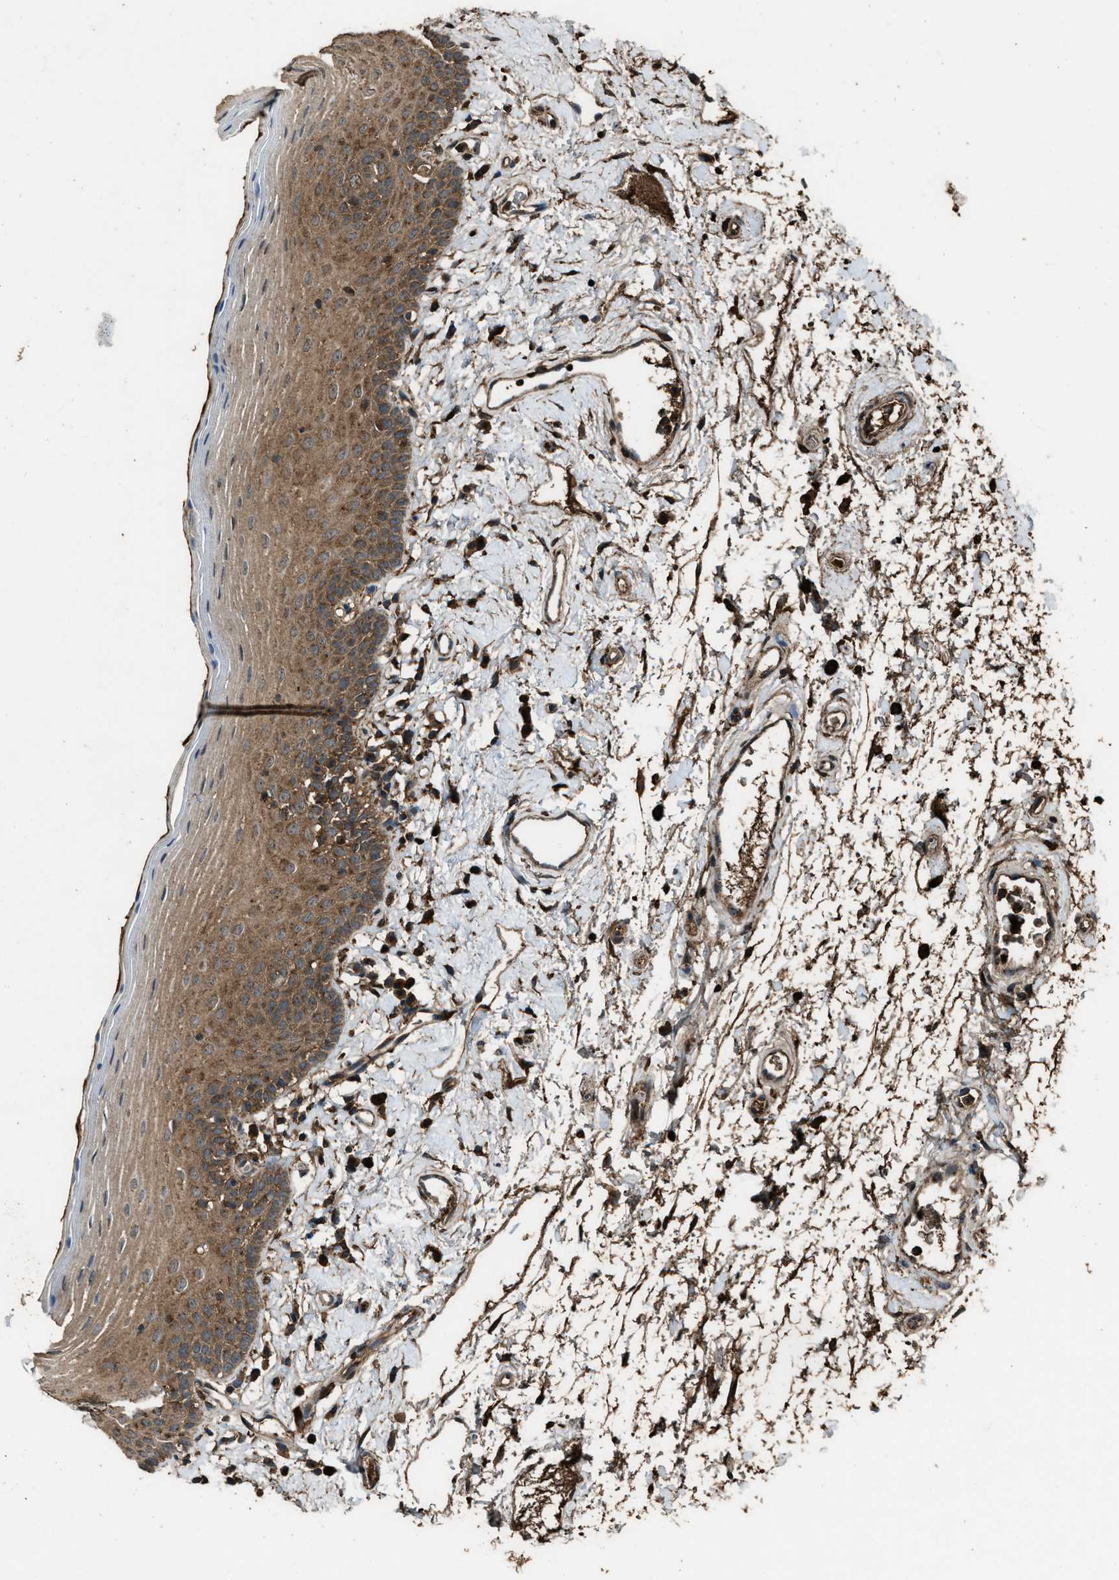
{"staining": {"intensity": "moderate", "quantity": ">75%", "location": "cytoplasmic/membranous"}, "tissue": "oral mucosa", "cell_type": "Squamous epithelial cells", "image_type": "normal", "snomed": [{"axis": "morphology", "description": "Normal tissue, NOS"}, {"axis": "topography", "description": "Oral tissue"}], "caption": "An IHC image of unremarkable tissue is shown. Protein staining in brown labels moderate cytoplasmic/membranous positivity in oral mucosa within squamous epithelial cells.", "gene": "MAP3K8", "patient": {"sex": "male", "age": 66}}